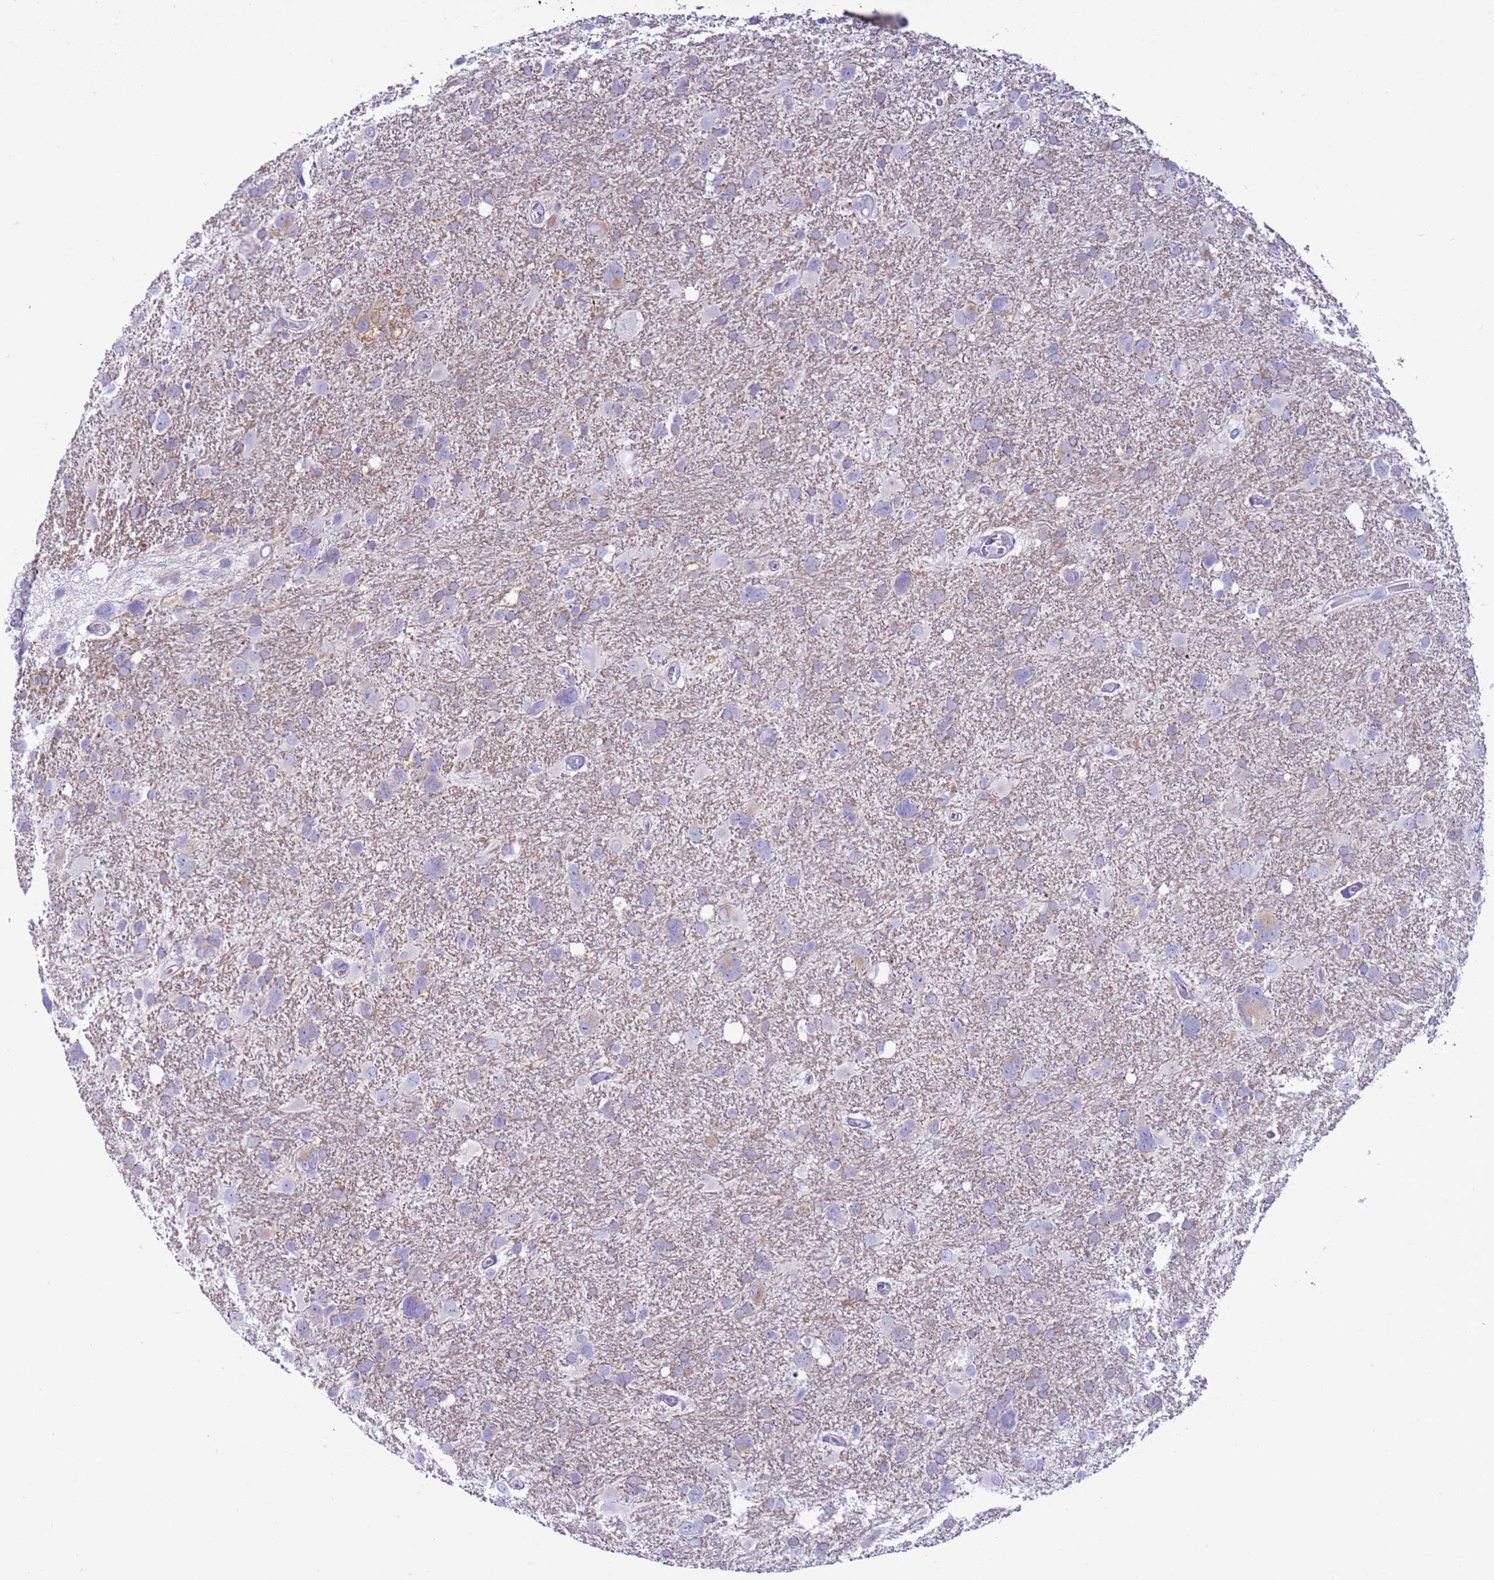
{"staining": {"intensity": "negative", "quantity": "none", "location": "none"}, "tissue": "glioma", "cell_type": "Tumor cells", "image_type": "cancer", "snomed": [{"axis": "morphology", "description": "Glioma, malignant, High grade"}, {"axis": "topography", "description": "Brain"}], "caption": "A high-resolution image shows immunohistochemistry (IHC) staining of glioma, which exhibits no significant positivity in tumor cells.", "gene": "CST4", "patient": {"sex": "male", "age": 61}}